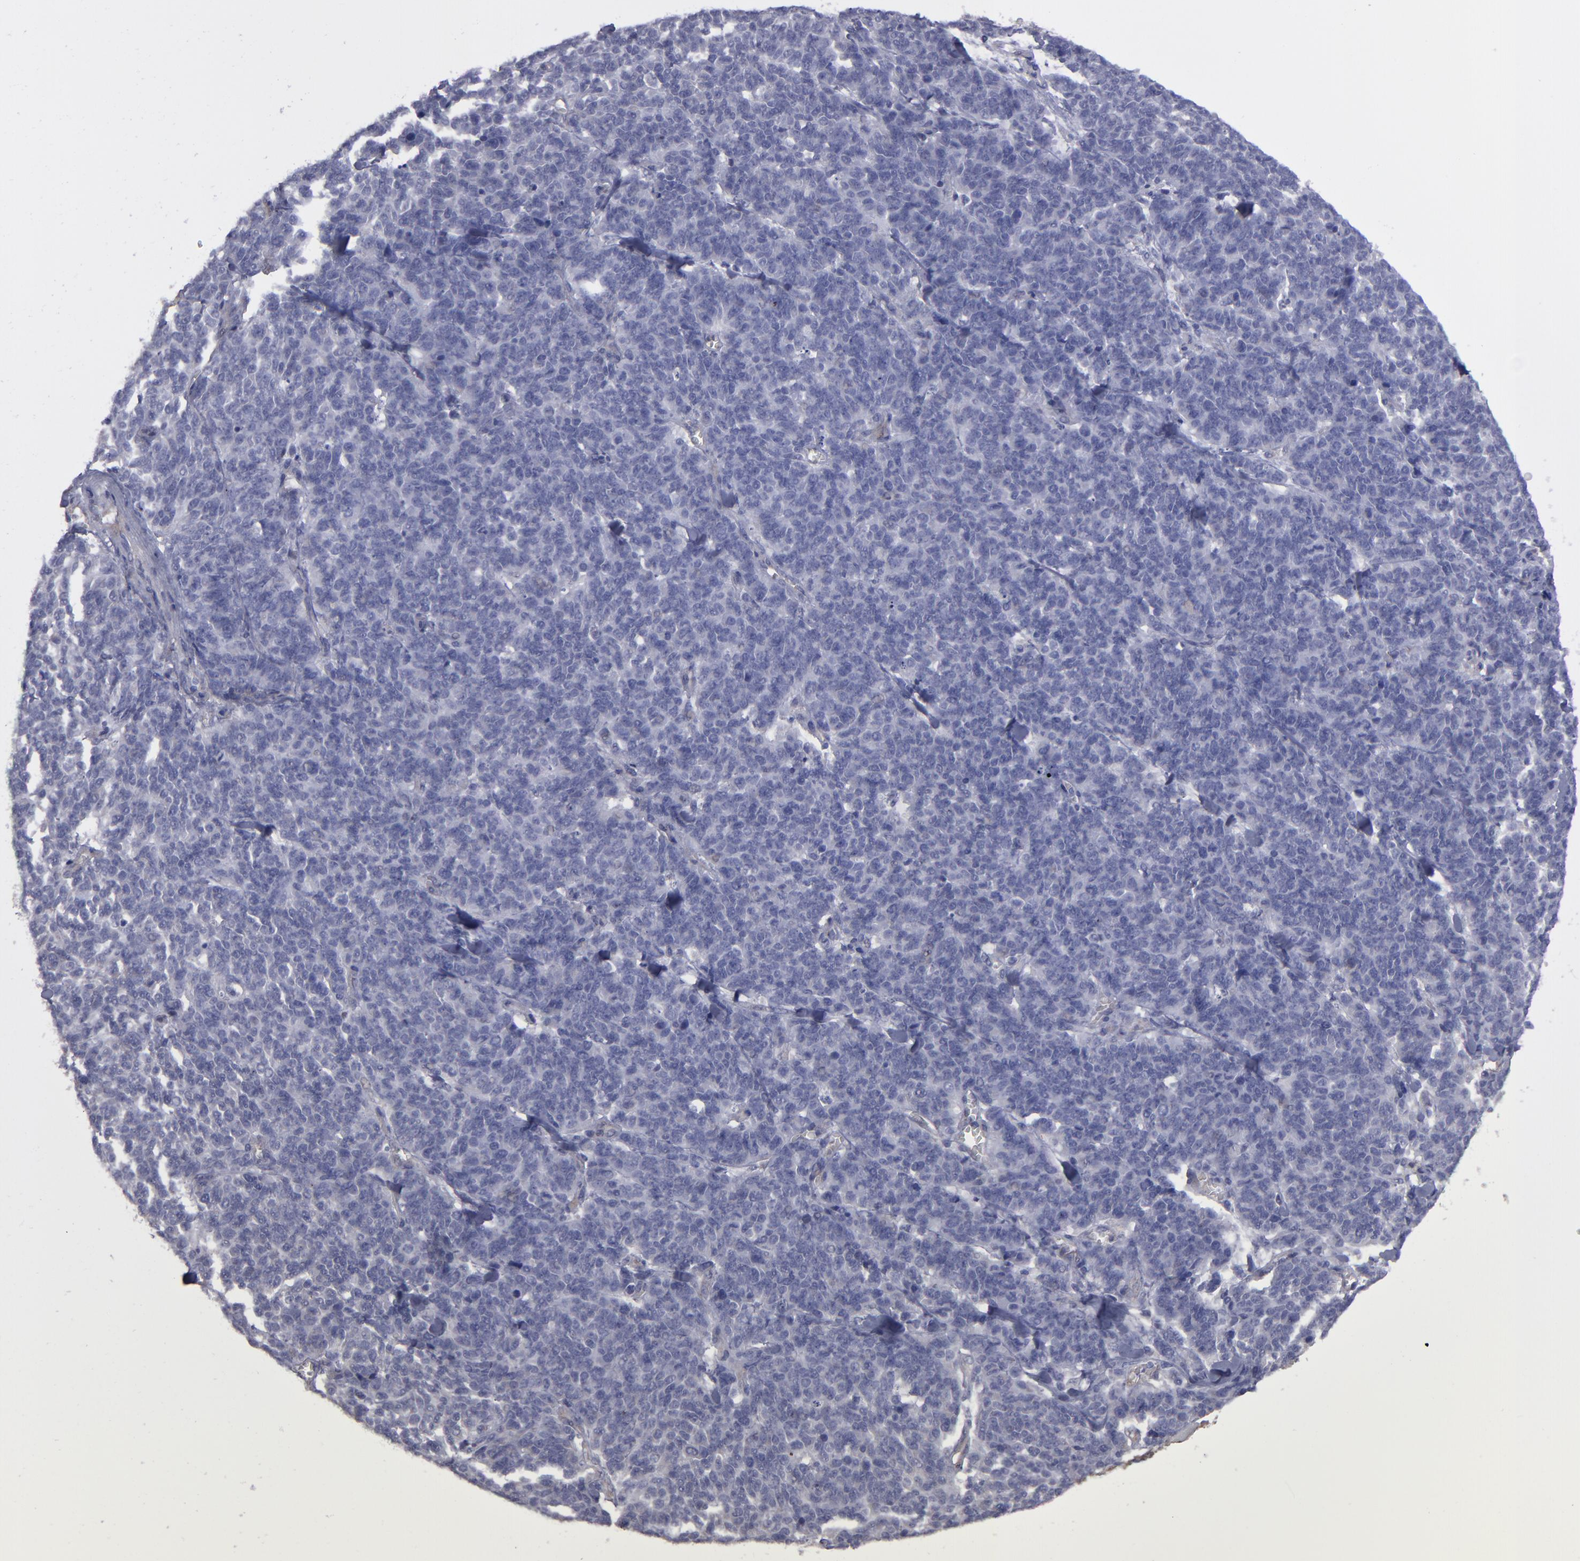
{"staining": {"intensity": "negative", "quantity": "none", "location": "none"}, "tissue": "lung cancer", "cell_type": "Tumor cells", "image_type": "cancer", "snomed": [{"axis": "morphology", "description": "Neoplasm, malignant, NOS"}, {"axis": "topography", "description": "Lung"}], "caption": "High magnification brightfield microscopy of lung cancer (malignant neoplasm) stained with DAB (brown) and counterstained with hematoxylin (blue): tumor cells show no significant expression.", "gene": "NDRG2", "patient": {"sex": "female", "age": 58}}